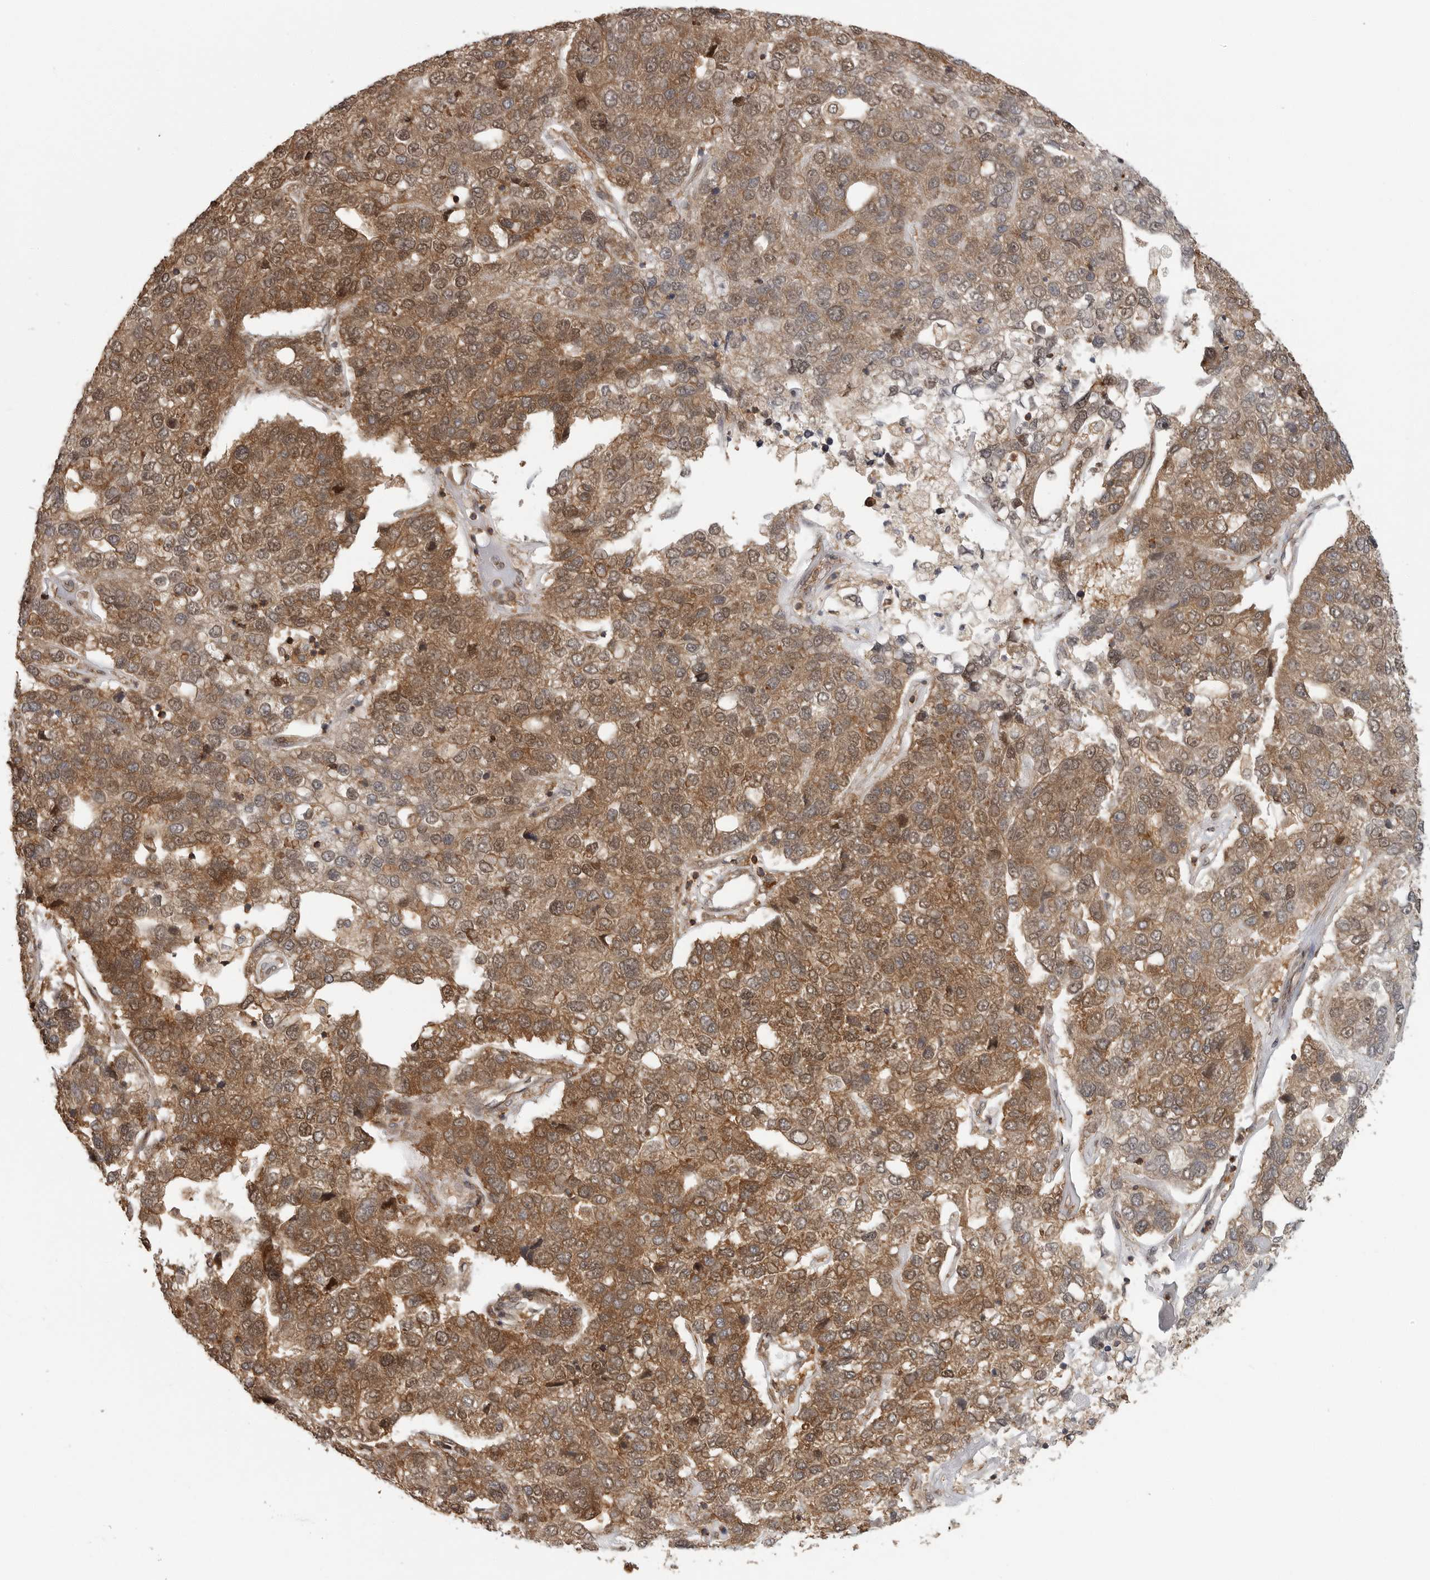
{"staining": {"intensity": "moderate", "quantity": ">75%", "location": "cytoplasmic/membranous,nuclear"}, "tissue": "pancreatic cancer", "cell_type": "Tumor cells", "image_type": "cancer", "snomed": [{"axis": "morphology", "description": "Adenocarcinoma, NOS"}, {"axis": "topography", "description": "Pancreas"}], "caption": "IHC (DAB (3,3'-diaminobenzidine)) staining of human adenocarcinoma (pancreatic) demonstrates moderate cytoplasmic/membranous and nuclear protein expression in about >75% of tumor cells.", "gene": "ERN1", "patient": {"sex": "female", "age": 61}}